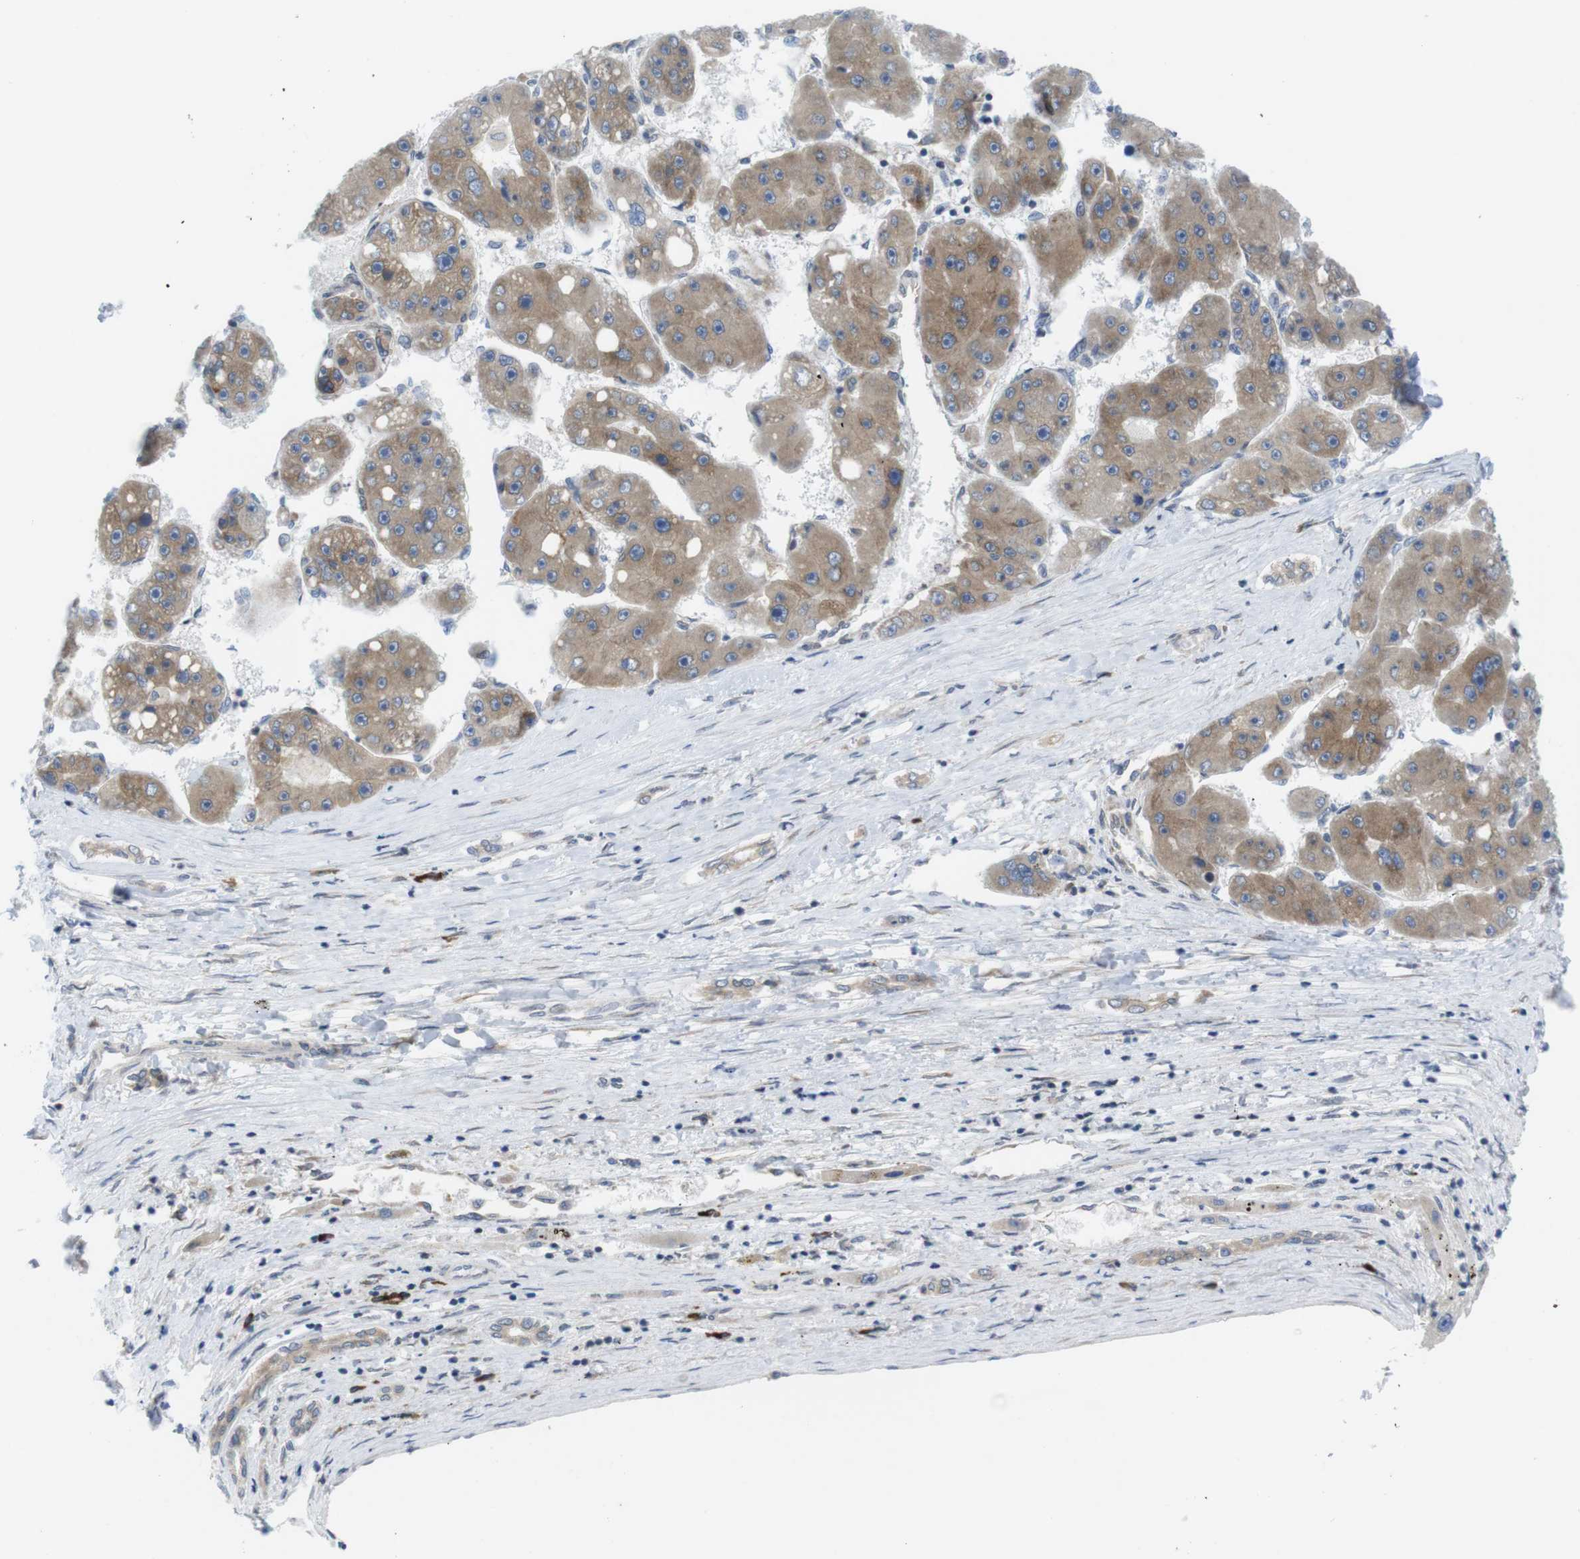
{"staining": {"intensity": "weak", "quantity": ">75%", "location": "cytoplasmic/membranous"}, "tissue": "liver cancer", "cell_type": "Tumor cells", "image_type": "cancer", "snomed": [{"axis": "morphology", "description": "Carcinoma, Hepatocellular, NOS"}, {"axis": "topography", "description": "Liver"}], "caption": "The histopathology image displays a brown stain indicating the presence of a protein in the cytoplasmic/membranous of tumor cells in hepatocellular carcinoma (liver). (brown staining indicates protein expression, while blue staining denotes nuclei).", "gene": "ERGIC3", "patient": {"sex": "female", "age": 61}}